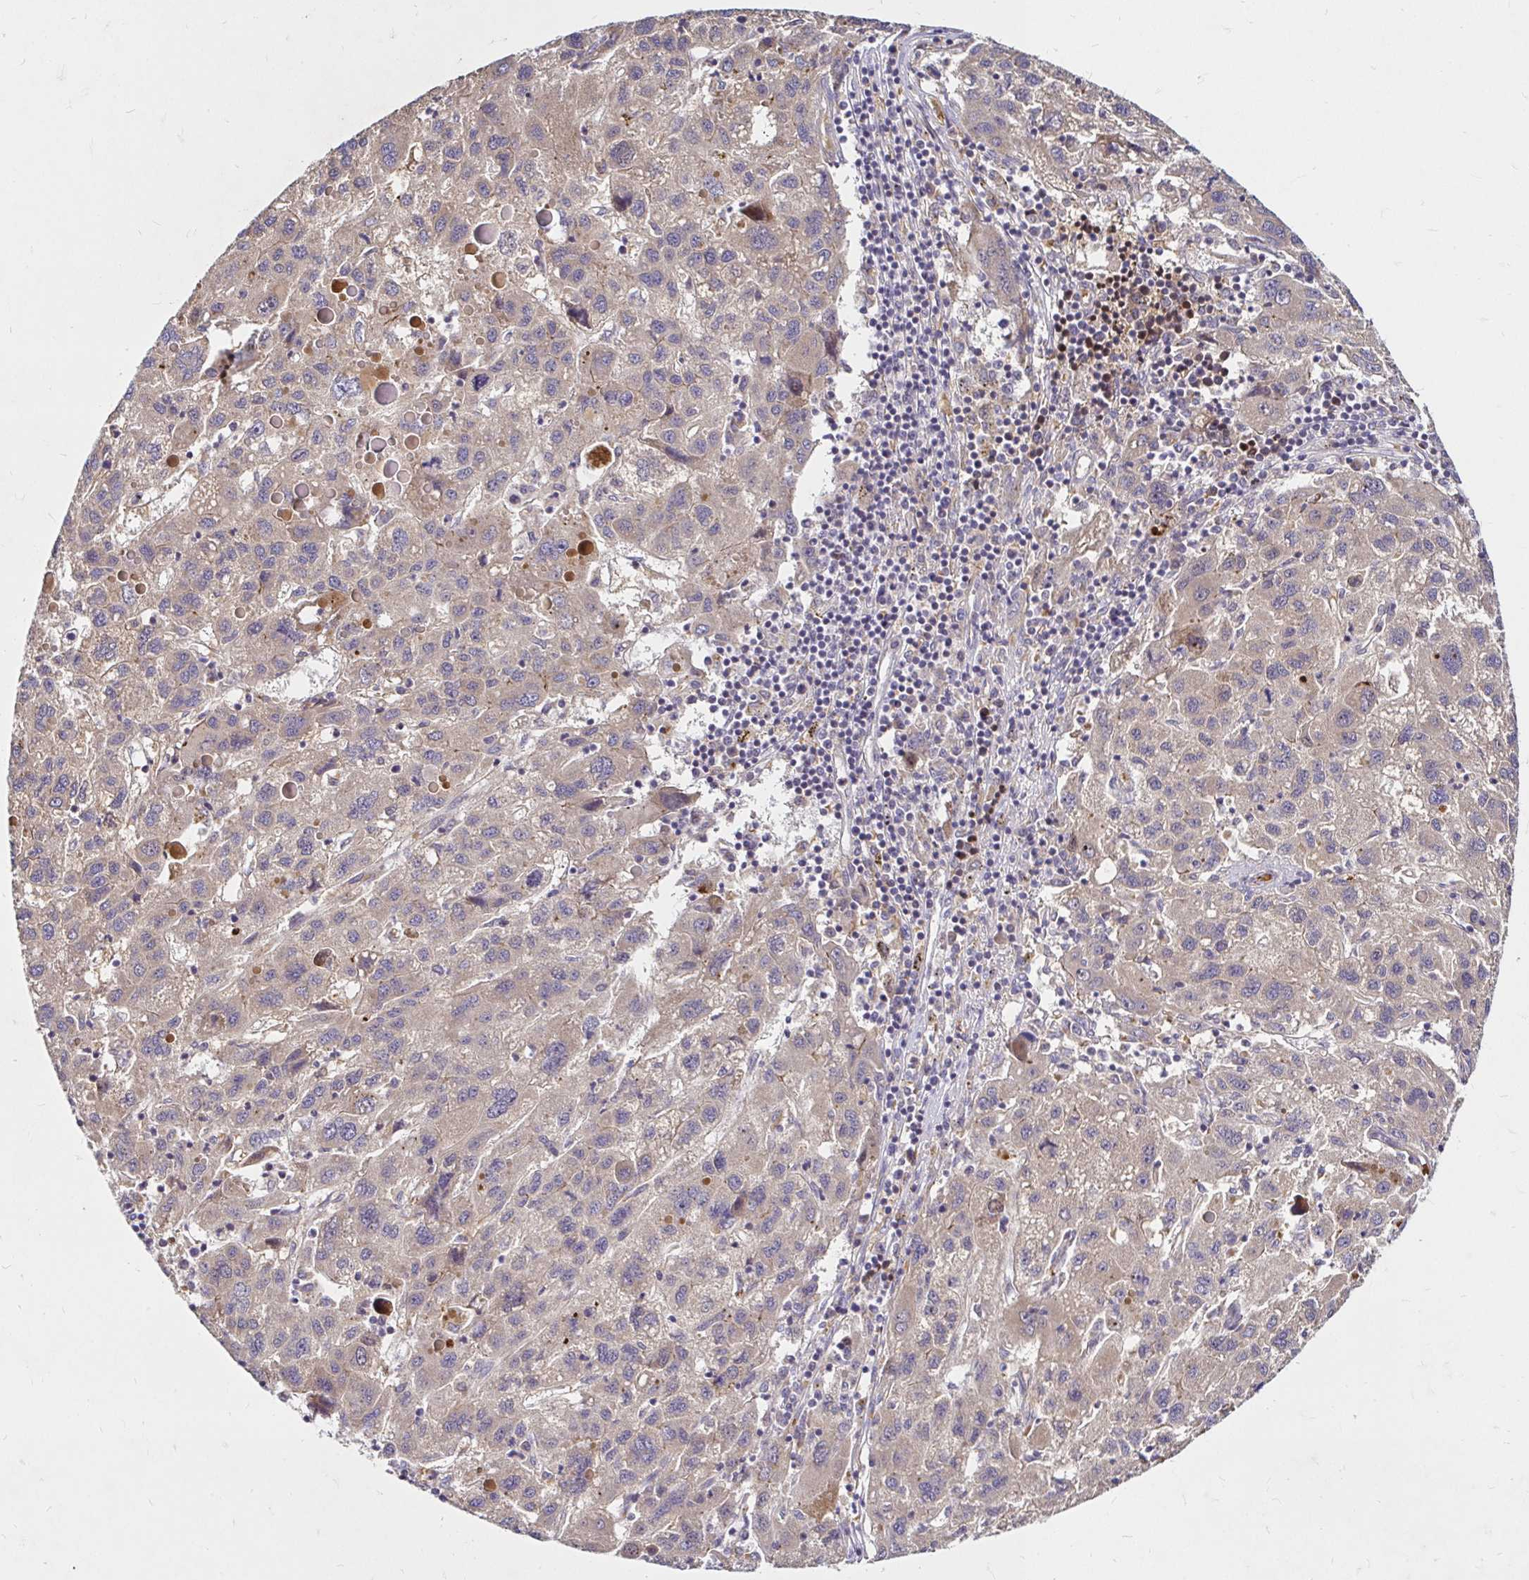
{"staining": {"intensity": "weak", "quantity": ">75%", "location": "cytoplasmic/membranous"}, "tissue": "liver cancer", "cell_type": "Tumor cells", "image_type": "cancer", "snomed": [{"axis": "morphology", "description": "Carcinoma, Hepatocellular, NOS"}, {"axis": "topography", "description": "Liver"}], "caption": "This is a photomicrograph of immunohistochemistry (IHC) staining of liver hepatocellular carcinoma, which shows weak positivity in the cytoplasmic/membranous of tumor cells.", "gene": "ARHGEF37", "patient": {"sex": "female", "age": 77}}